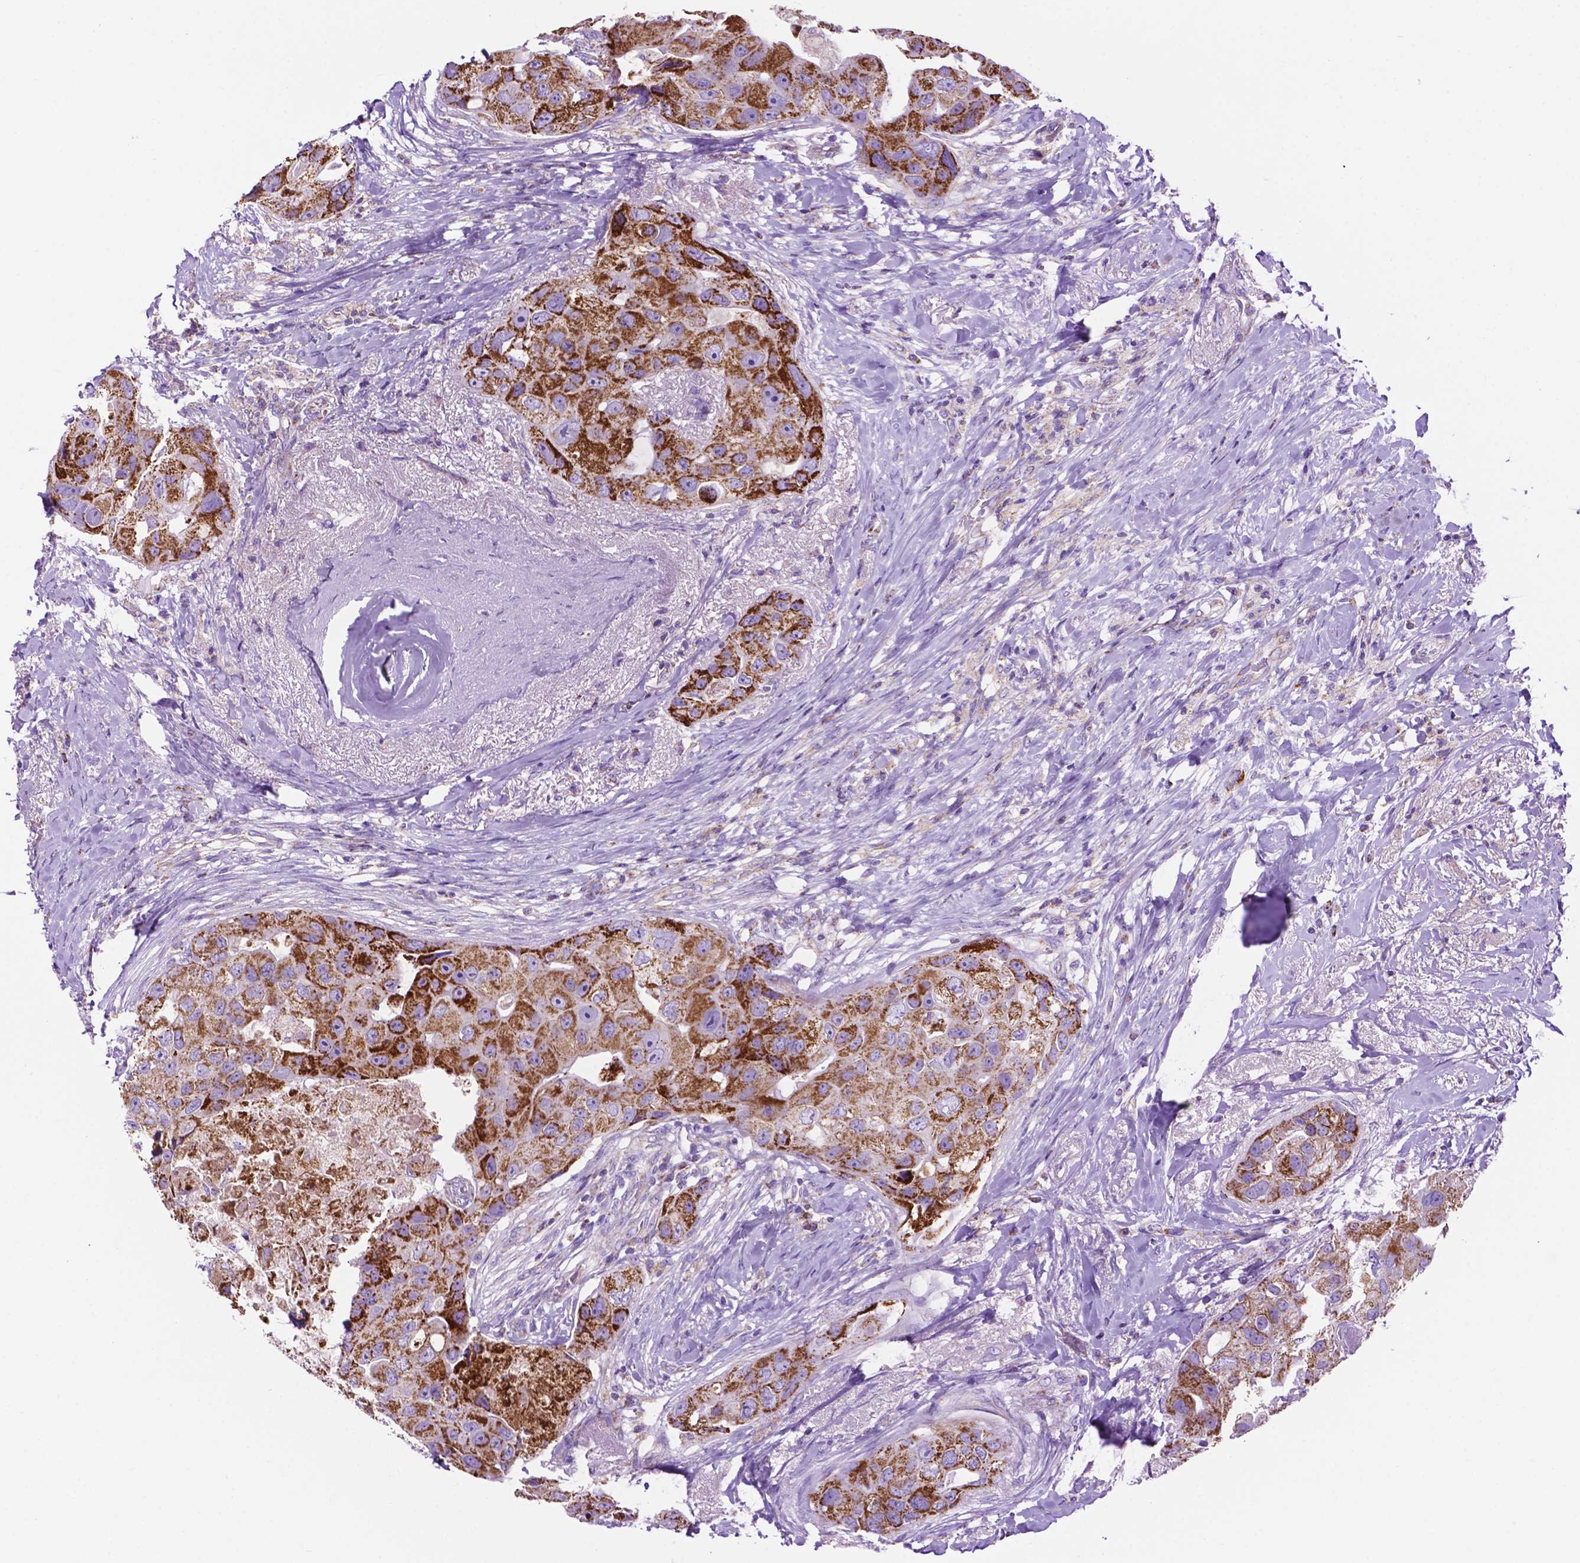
{"staining": {"intensity": "strong", "quantity": ">75%", "location": "cytoplasmic/membranous"}, "tissue": "breast cancer", "cell_type": "Tumor cells", "image_type": "cancer", "snomed": [{"axis": "morphology", "description": "Duct carcinoma"}, {"axis": "topography", "description": "Breast"}], "caption": "Human breast cancer stained with a brown dye shows strong cytoplasmic/membranous positive expression in about >75% of tumor cells.", "gene": "GDPD5", "patient": {"sex": "female", "age": 43}}